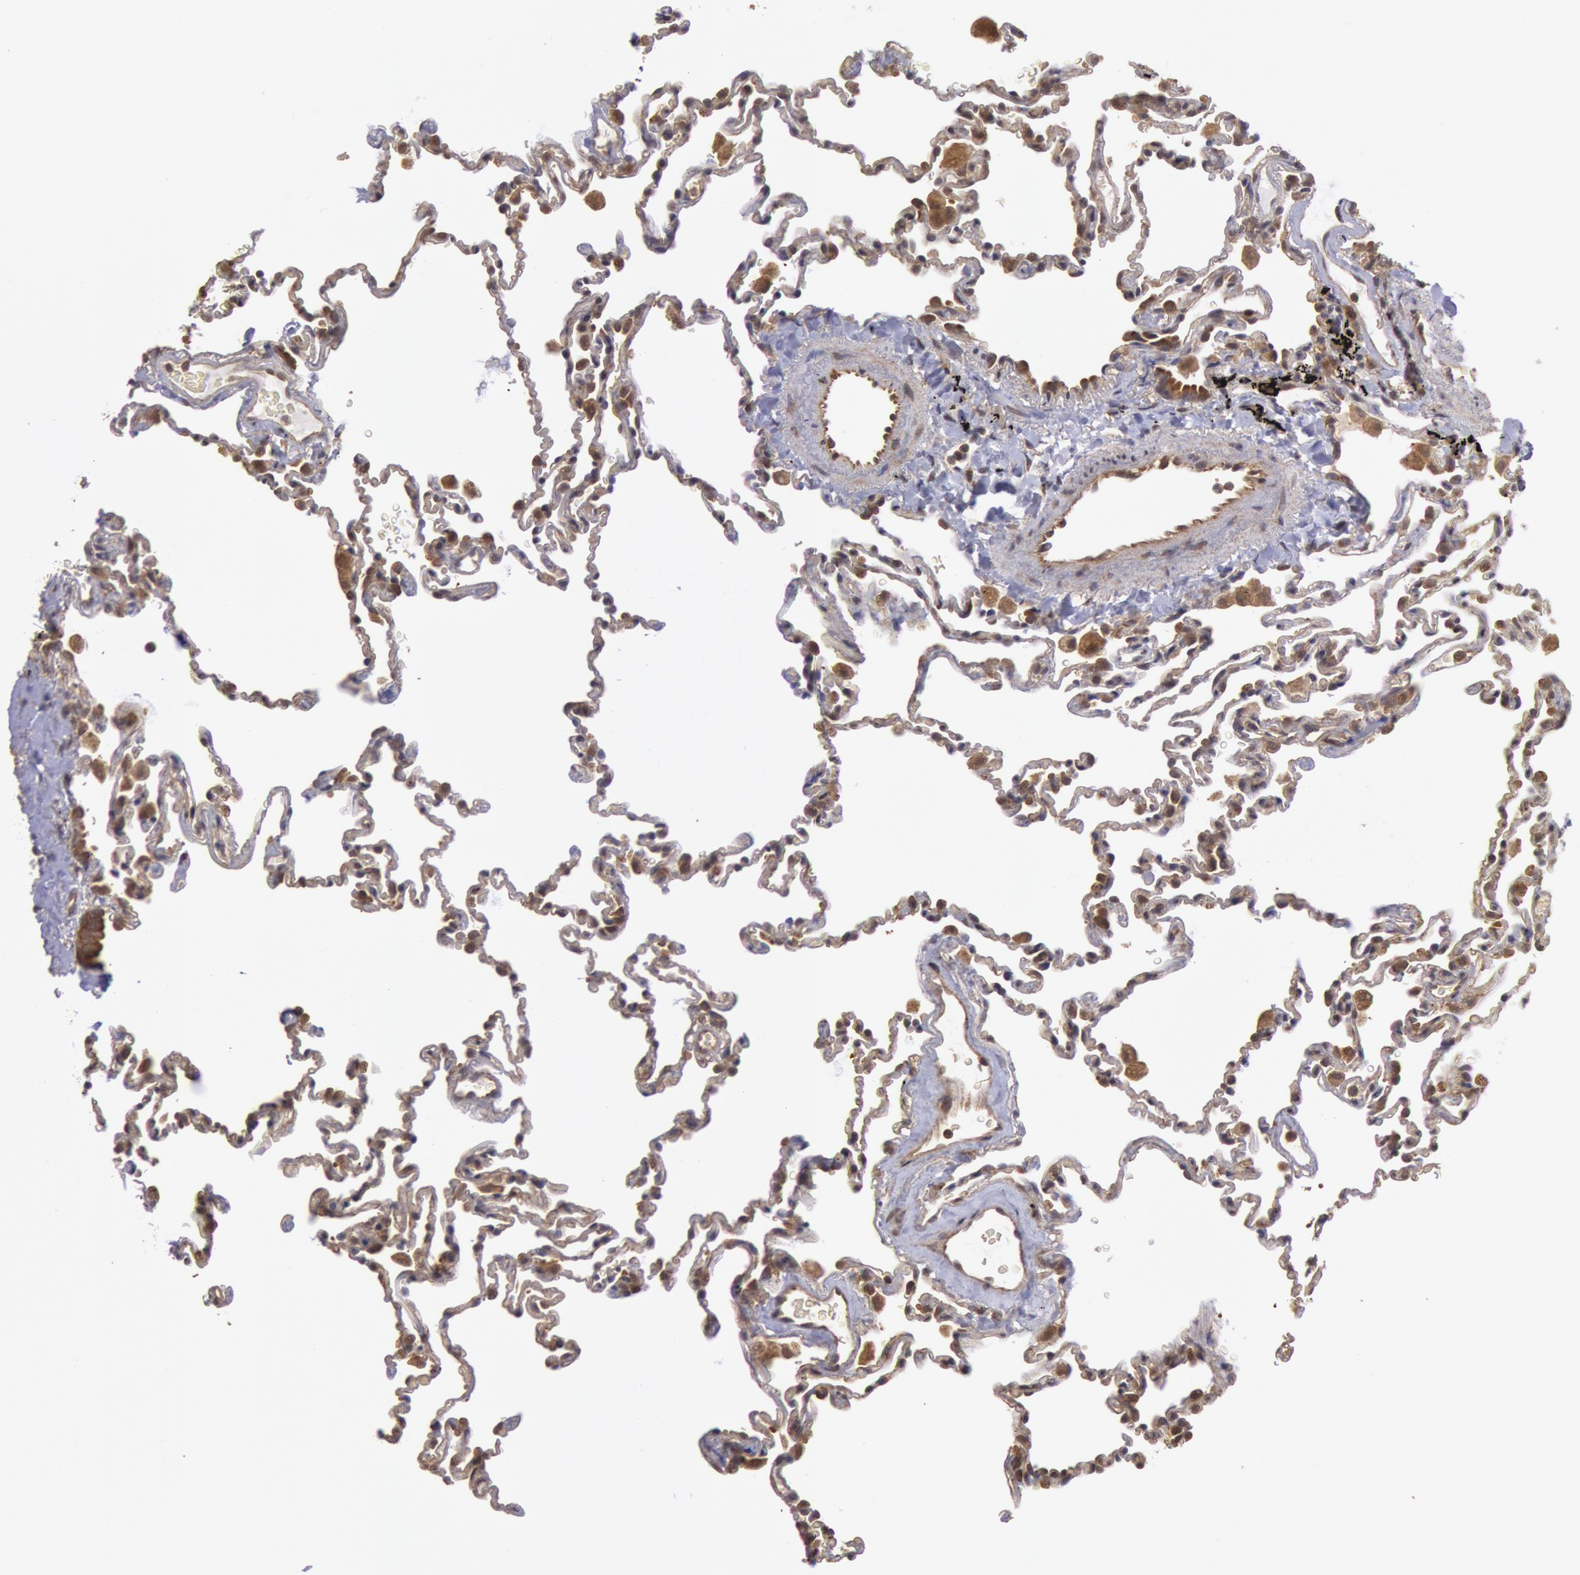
{"staining": {"intensity": "moderate", "quantity": "25%-75%", "location": "cytoplasmic/membranous"}, "tissue": "lung", "cell_type": "Alveolar cells", "image_type": "normal", "snomed": [{"axis": "morphology", "description": "Normal tissue, NOS"}, {"axis": "topography", "description": "Lung"}], "caption": "Moderate cytoplasmic/membranous staining for a protein is appreciated in about 25%-75% of alveolar cells of benign lung using immunohistochemistry (IHC).", "gene": "USP14", "patient": {"sex": "male", "age": 59}}